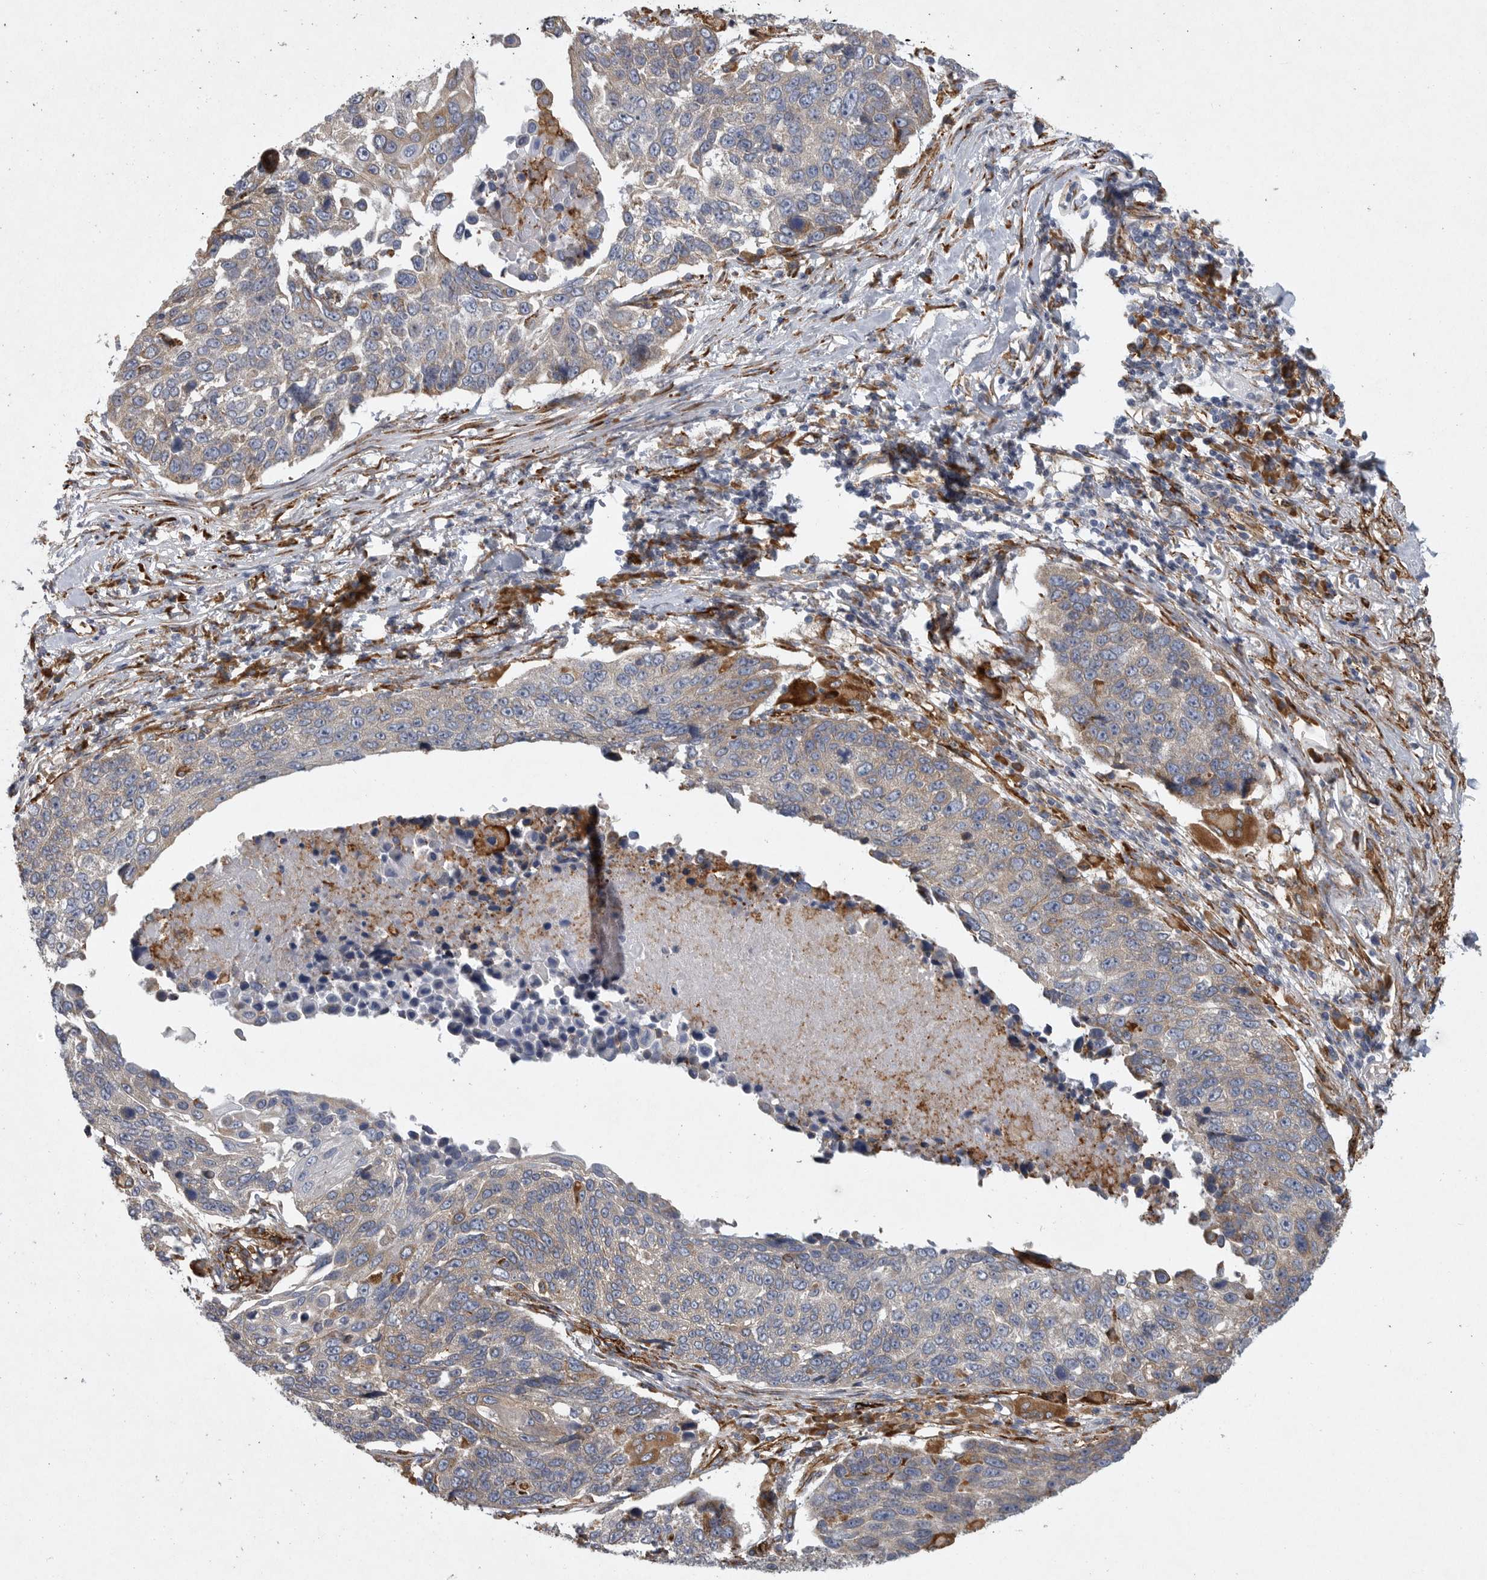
{"staining": {"intensity": "weak", "quantity": ">75%", "location": "cytoplasmic/membranous"}, "tissue": "lung cancer", "cell_type": "Tumor cells", "image_type": "cancer", "snomed": [{"axis": "morphology", "description": "Squamous cell carcinoma, NOS"}, {"axis": "topography", "description": "Lung"}], "caption": "Human lung cancer (squamous cell carcinoma) stained with a protein marker demonstrates weak staining in tumor cells.", "gene": "MINPP1", "patient": {"sex": "male", "age": 66}}